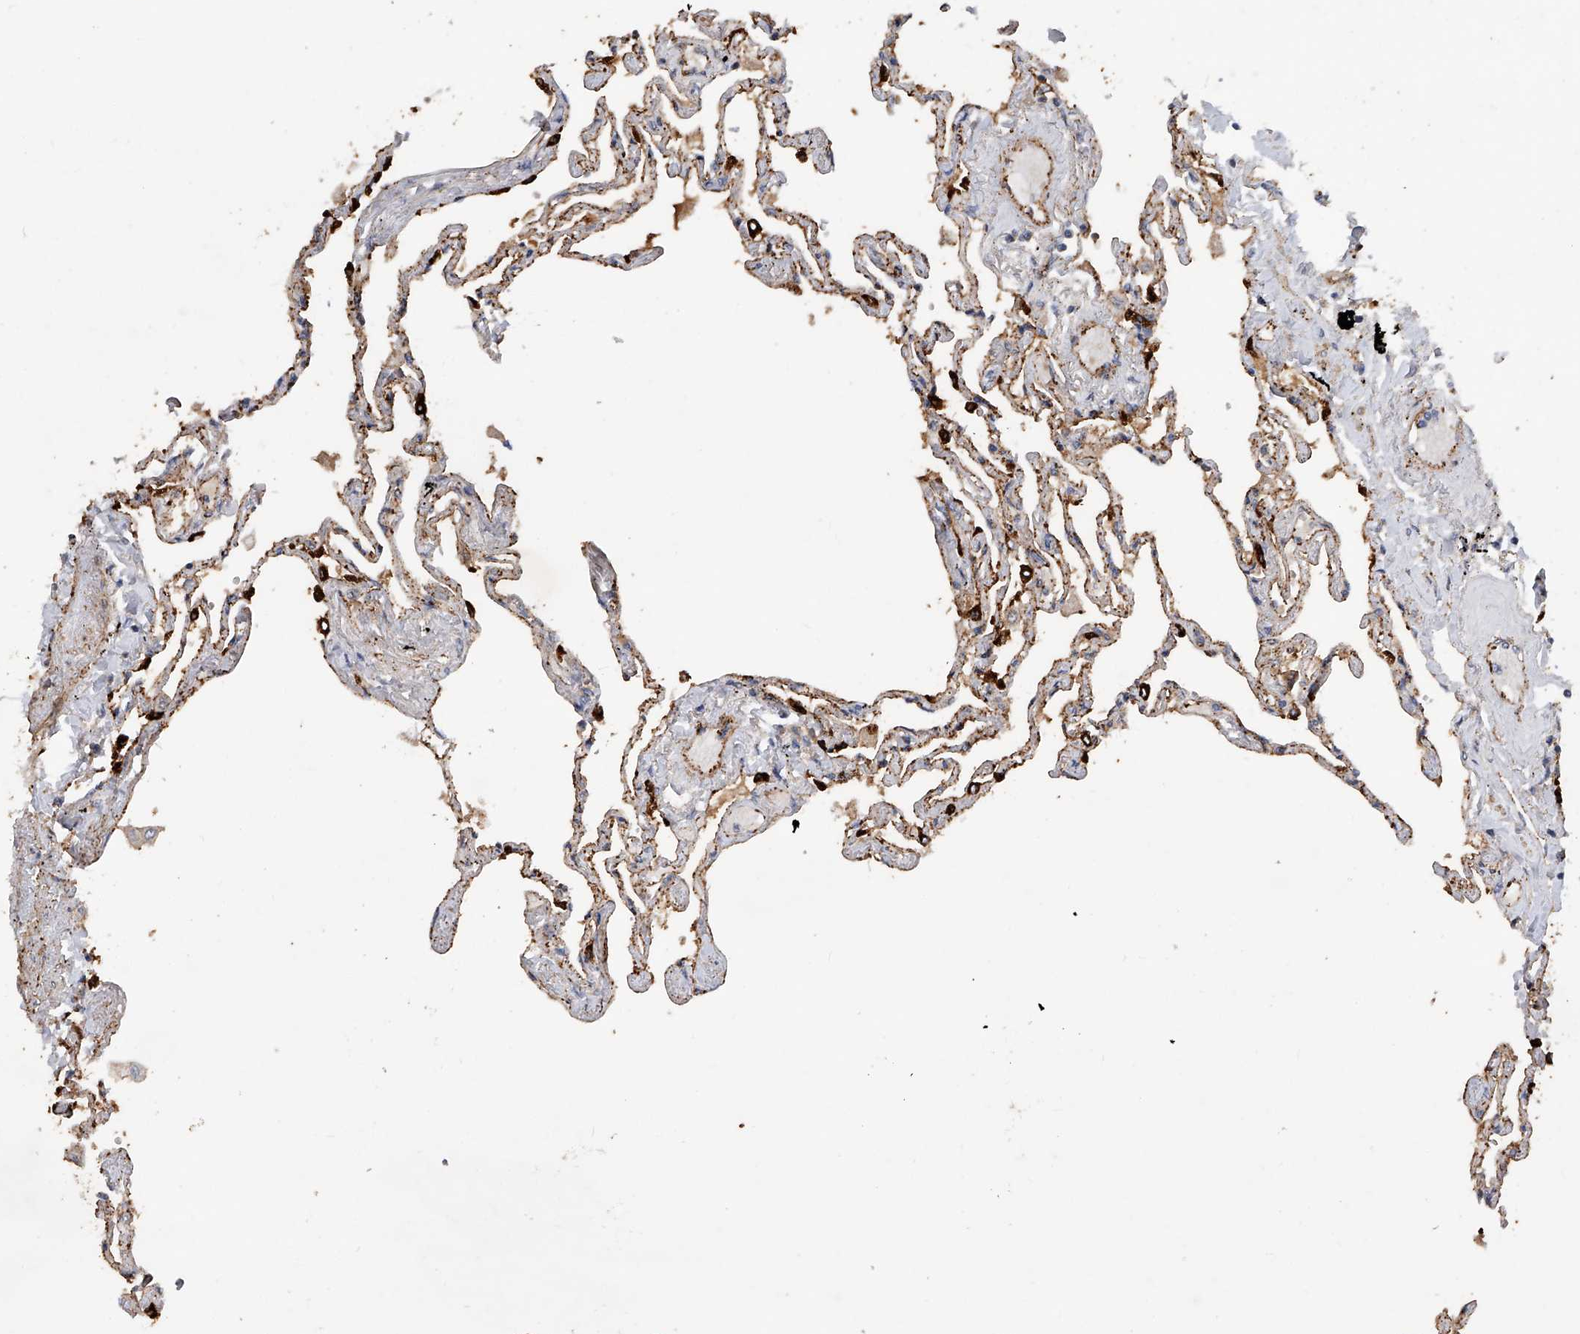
{"staining": {"intensity": "strong", "quantity": "25%-75%", "location": "cytoplasmic/membranous"}, "tissue": "lung", "cell_type": "Alveolar cells", "image_type": "normal", "snomed": [{"axis": "morphology", "description": "Normal tissue, NOS"}, {"axis": "topography", "description": "Lung"}], "caption": "A brown stain labels strong cytoplasmic/membranous staining of a protein in alveolar cells of unremarkable human lung. (brown staining indicates protein expression, while blue staining denotes nuclei).", "gene": "PDSS2", "patient": {"sex": "female", "age": 67}}